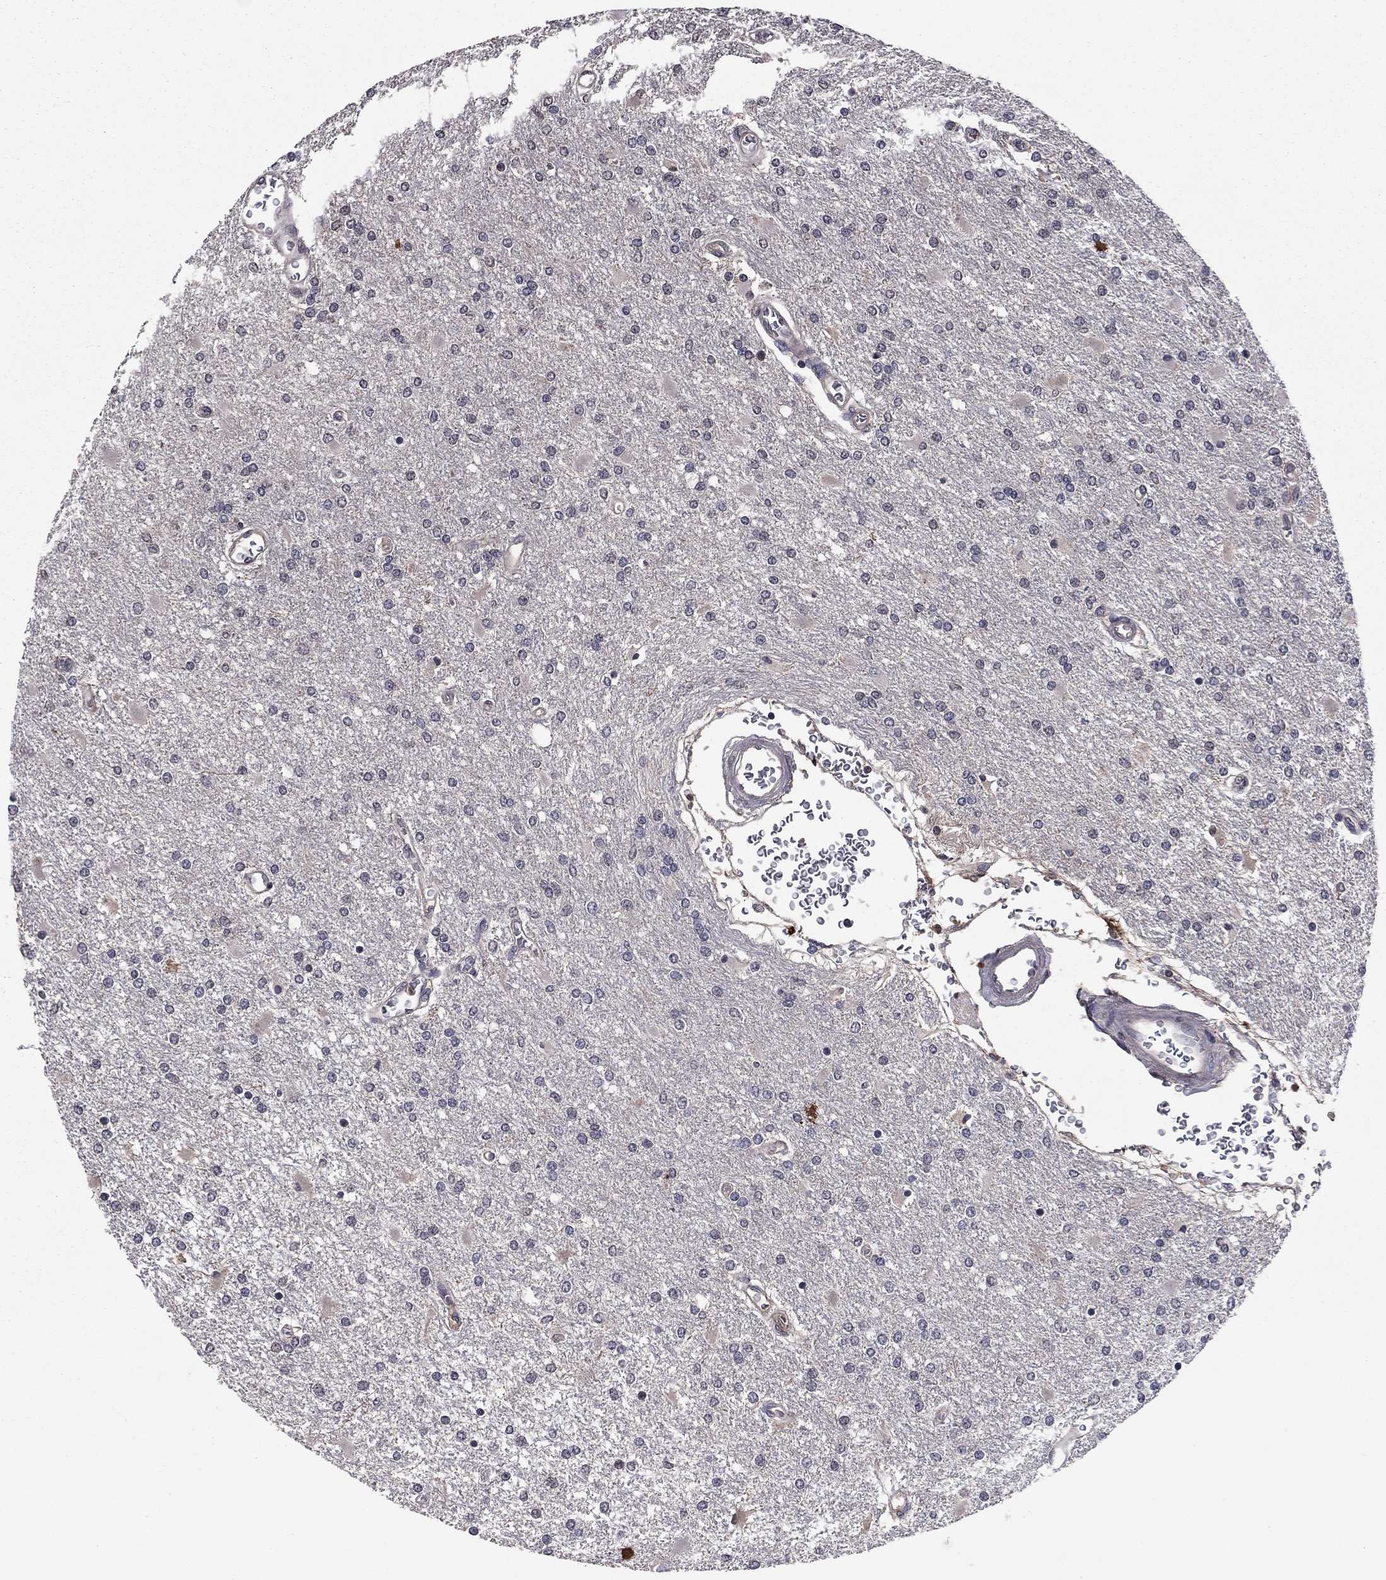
{"staining": {"intensity": "negative", "quantity": "none", "location": "none"}, "tissue": "glioma", "cell_type": "Tumor cells", "image_type": "cancer", "snomed": [{"axis": "morphology", "description": "Glioma, malignant, High grade"}, {"axis": "topography", "description": "Cerebral cortex"}], "caption": "A high-resolution histopathology image shows IHC staining of malignant glioma (high-grade), which exhibits no significant positivity in tumor cells.", "gene": "PROS1", "patient": {"sex": "male", "age": 79}}